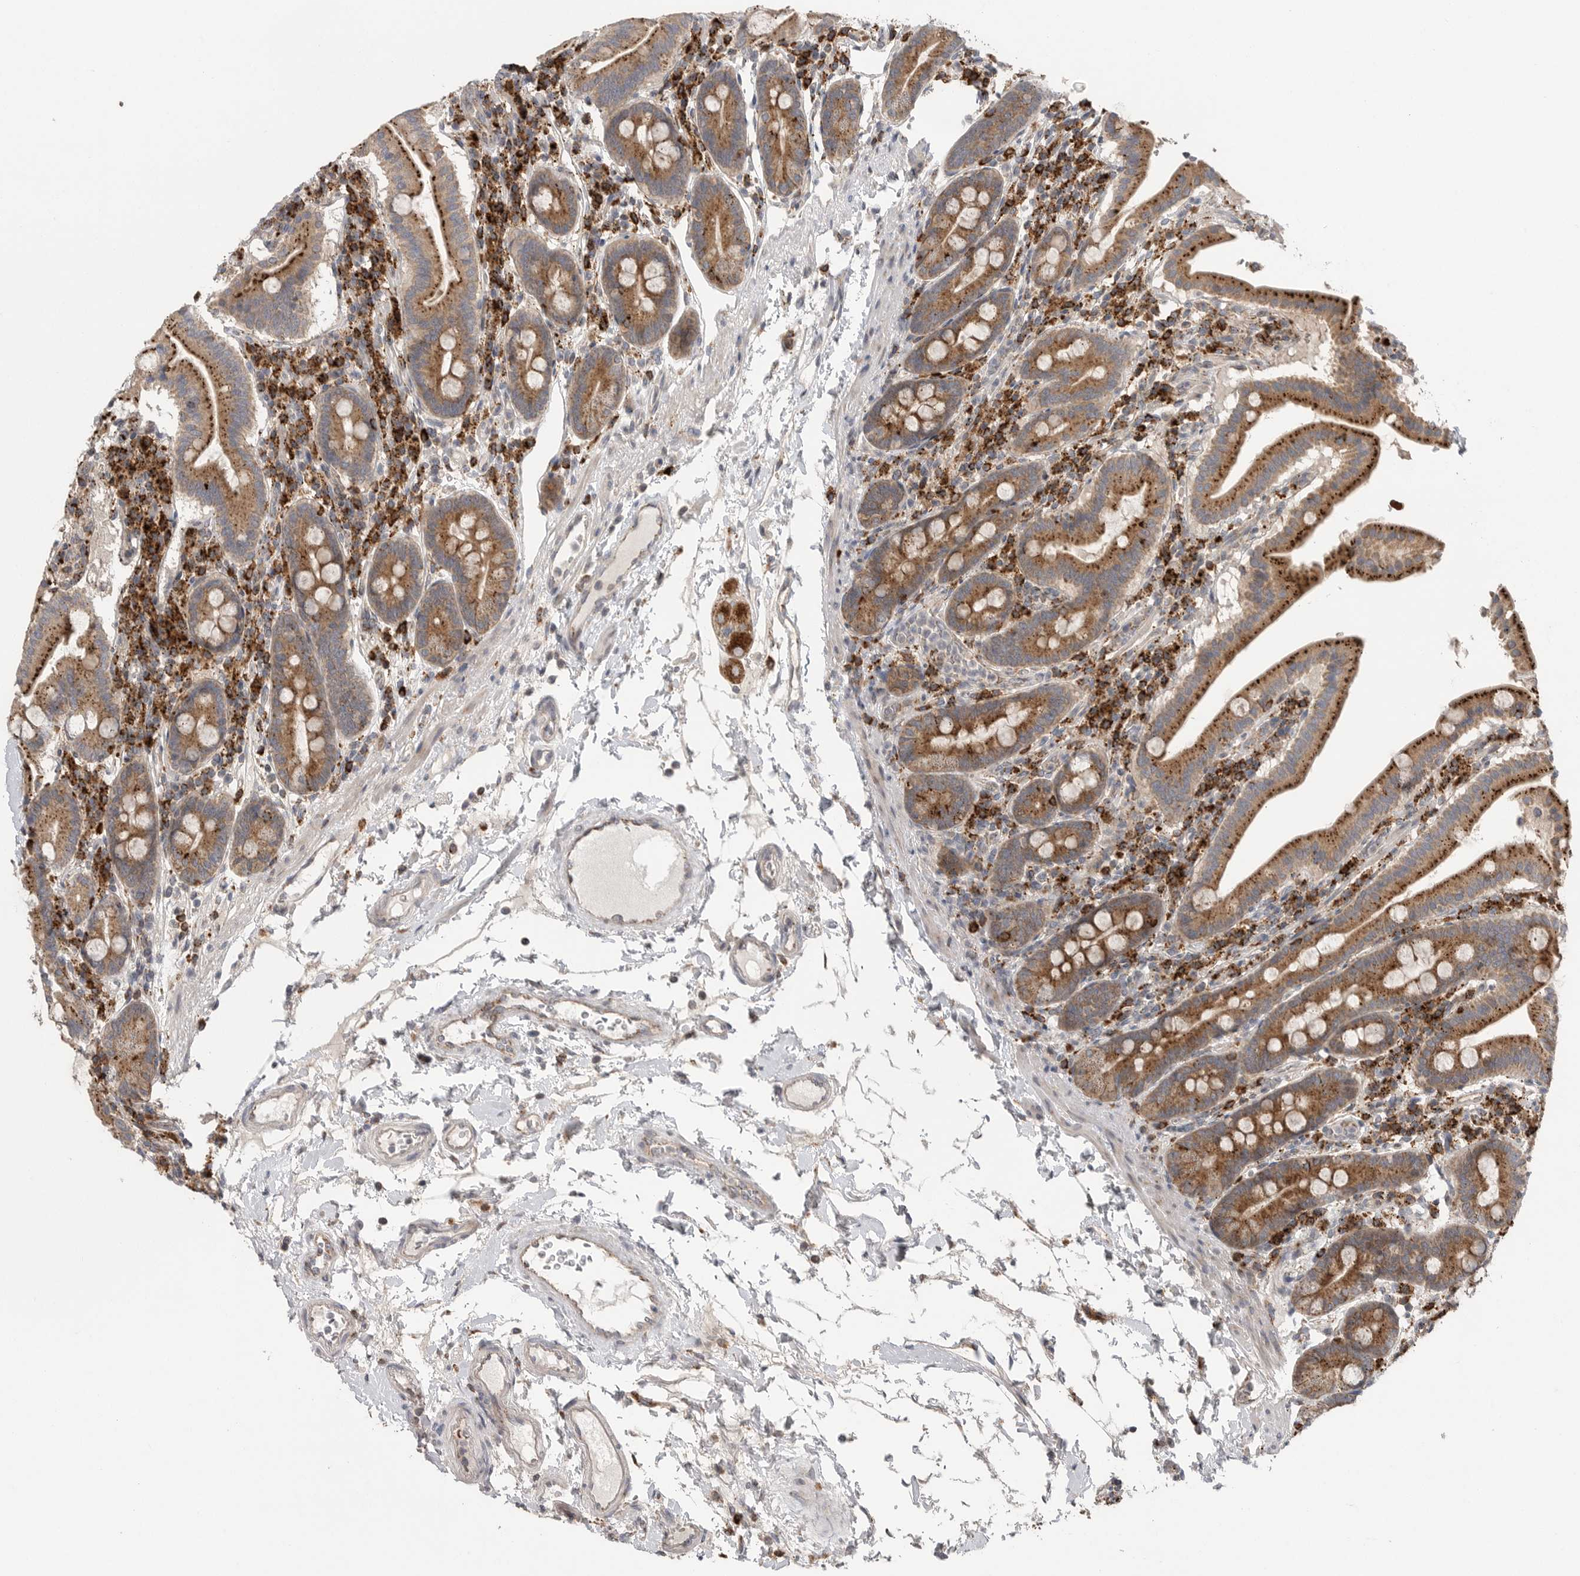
{"staining": {"intensity": "strong", "quantity": ">75%", "location": "cytoplasmic/membranous"}, "tissue": "duodenum", "cell_type": "Glandular cells", "image_type": "normal", "snomed": [{"axis": "morphology", "description": "Normal tissue, NOS"}, {"axis": "morphology", "description": "Adenocarcinoma, NOS"}, {"axis": "topography", "description": "Pancreas"}, {"axis": "topography", "description": "Duodenum"}], "caption": "Immunohistochemistry (IHC) image of normal duodenum: human duodenum stained using immunohistochemistry (IHC) shows high levels of strong protein expression localized specifically in the cytoplasmic/membranous of glandular cells, appearing as a cytoplasmic/membranous brown color.", "gene": "GALNS", "patient": {"sex": "male", "age": 50}}